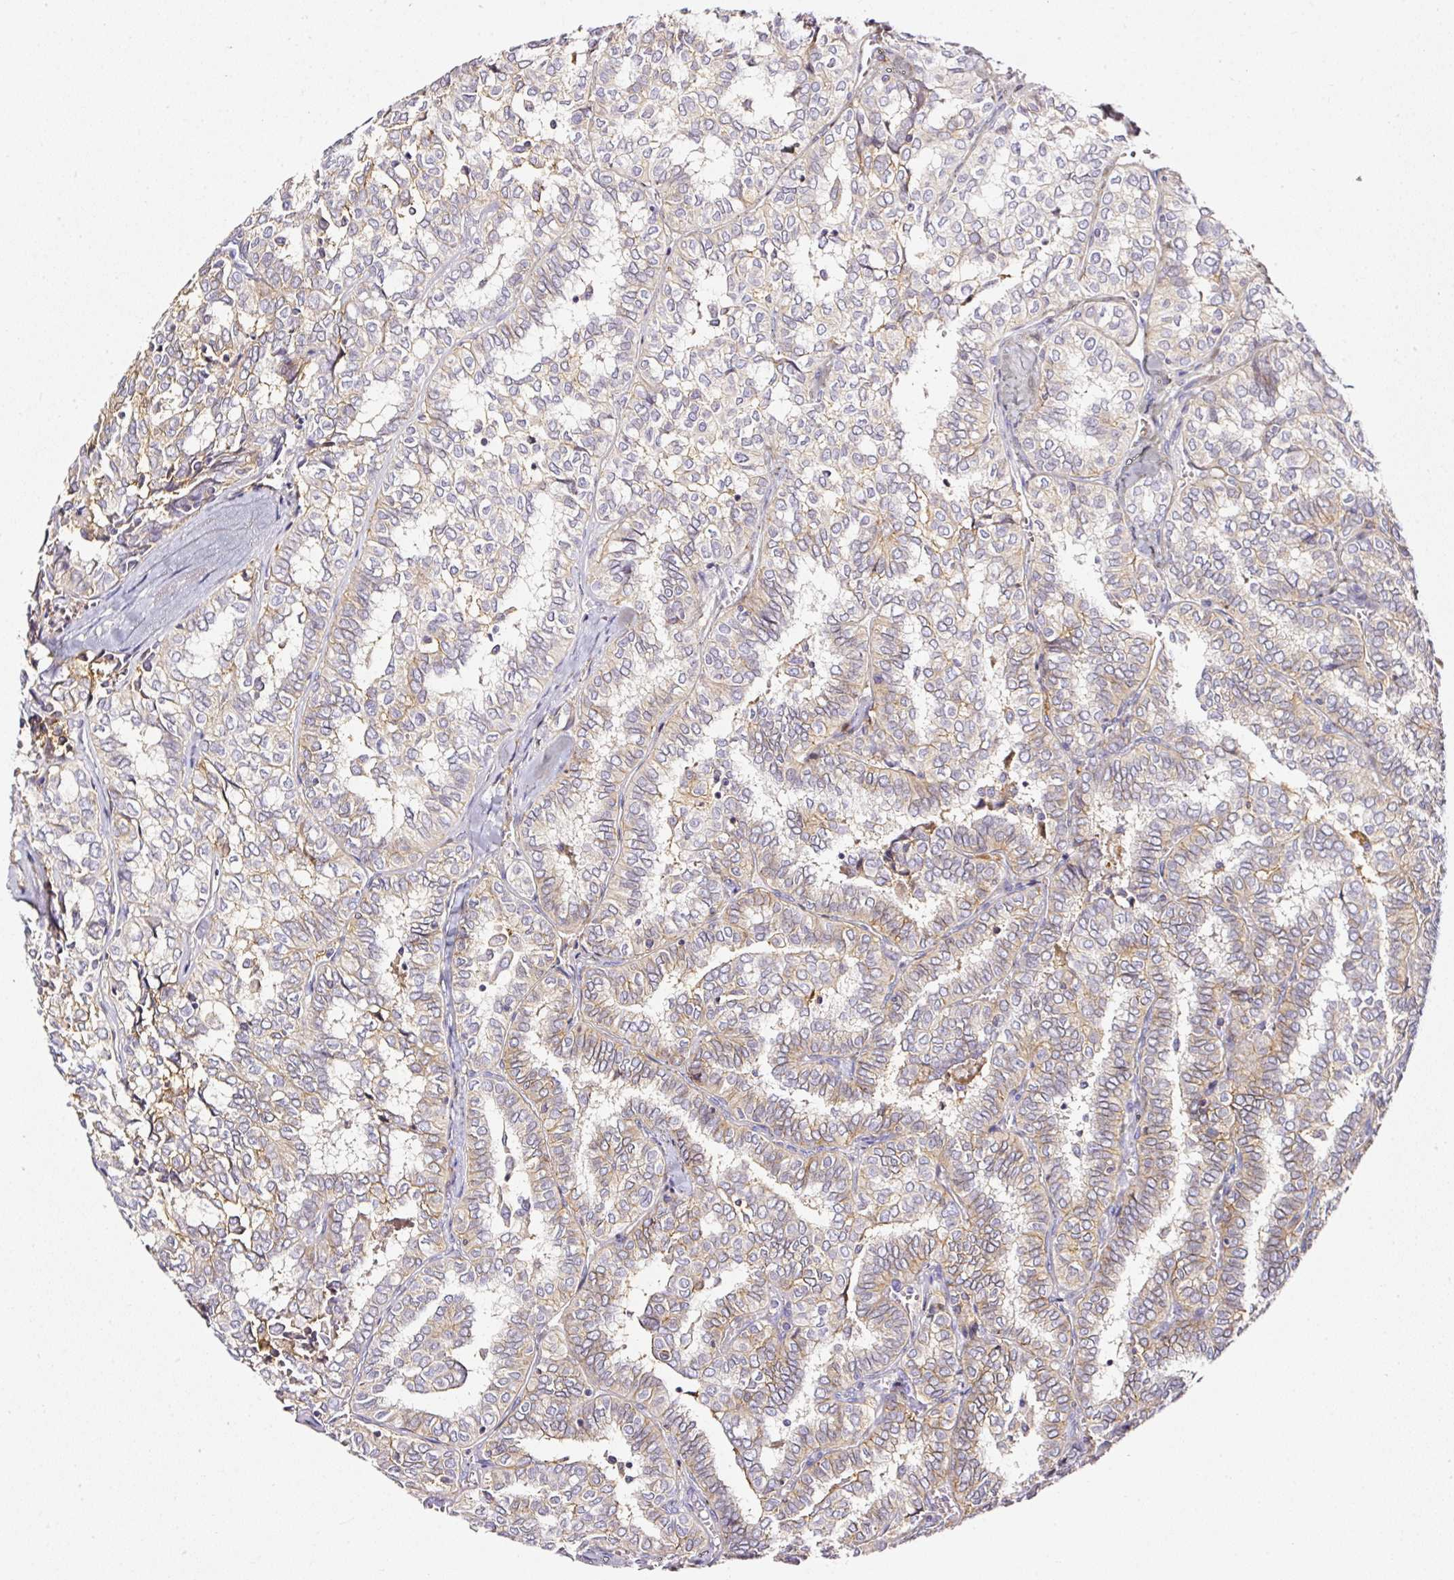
{"staining": {"intensity": "weak", "quantity": "<25%", "location": "cytoplasmic/membranous"}, "tissue": "thyroid cancer", "cell_type": "Tumor cells", "image_type": "cancer", "snomed": [{"axis": "morphology", "description": "Papillary adenocarcinoma, NOS"}, {"axis": "topography", "description": "Thyroid gland"}], "caption": "IHC photomicrograph of neoplastic tissue: thyroid cancer (papillary adenocarcinoma) stained with DAB (3,3'-diaminobenzidine) reveals no significant protein staining in tumor cells. (DAB (3,3'-diaminobenzidine) immunohistochemistry (IHC) with hematoxylin counter stain).", "gene": "CD47", "patient": {"sex": "female", "age": 30}}